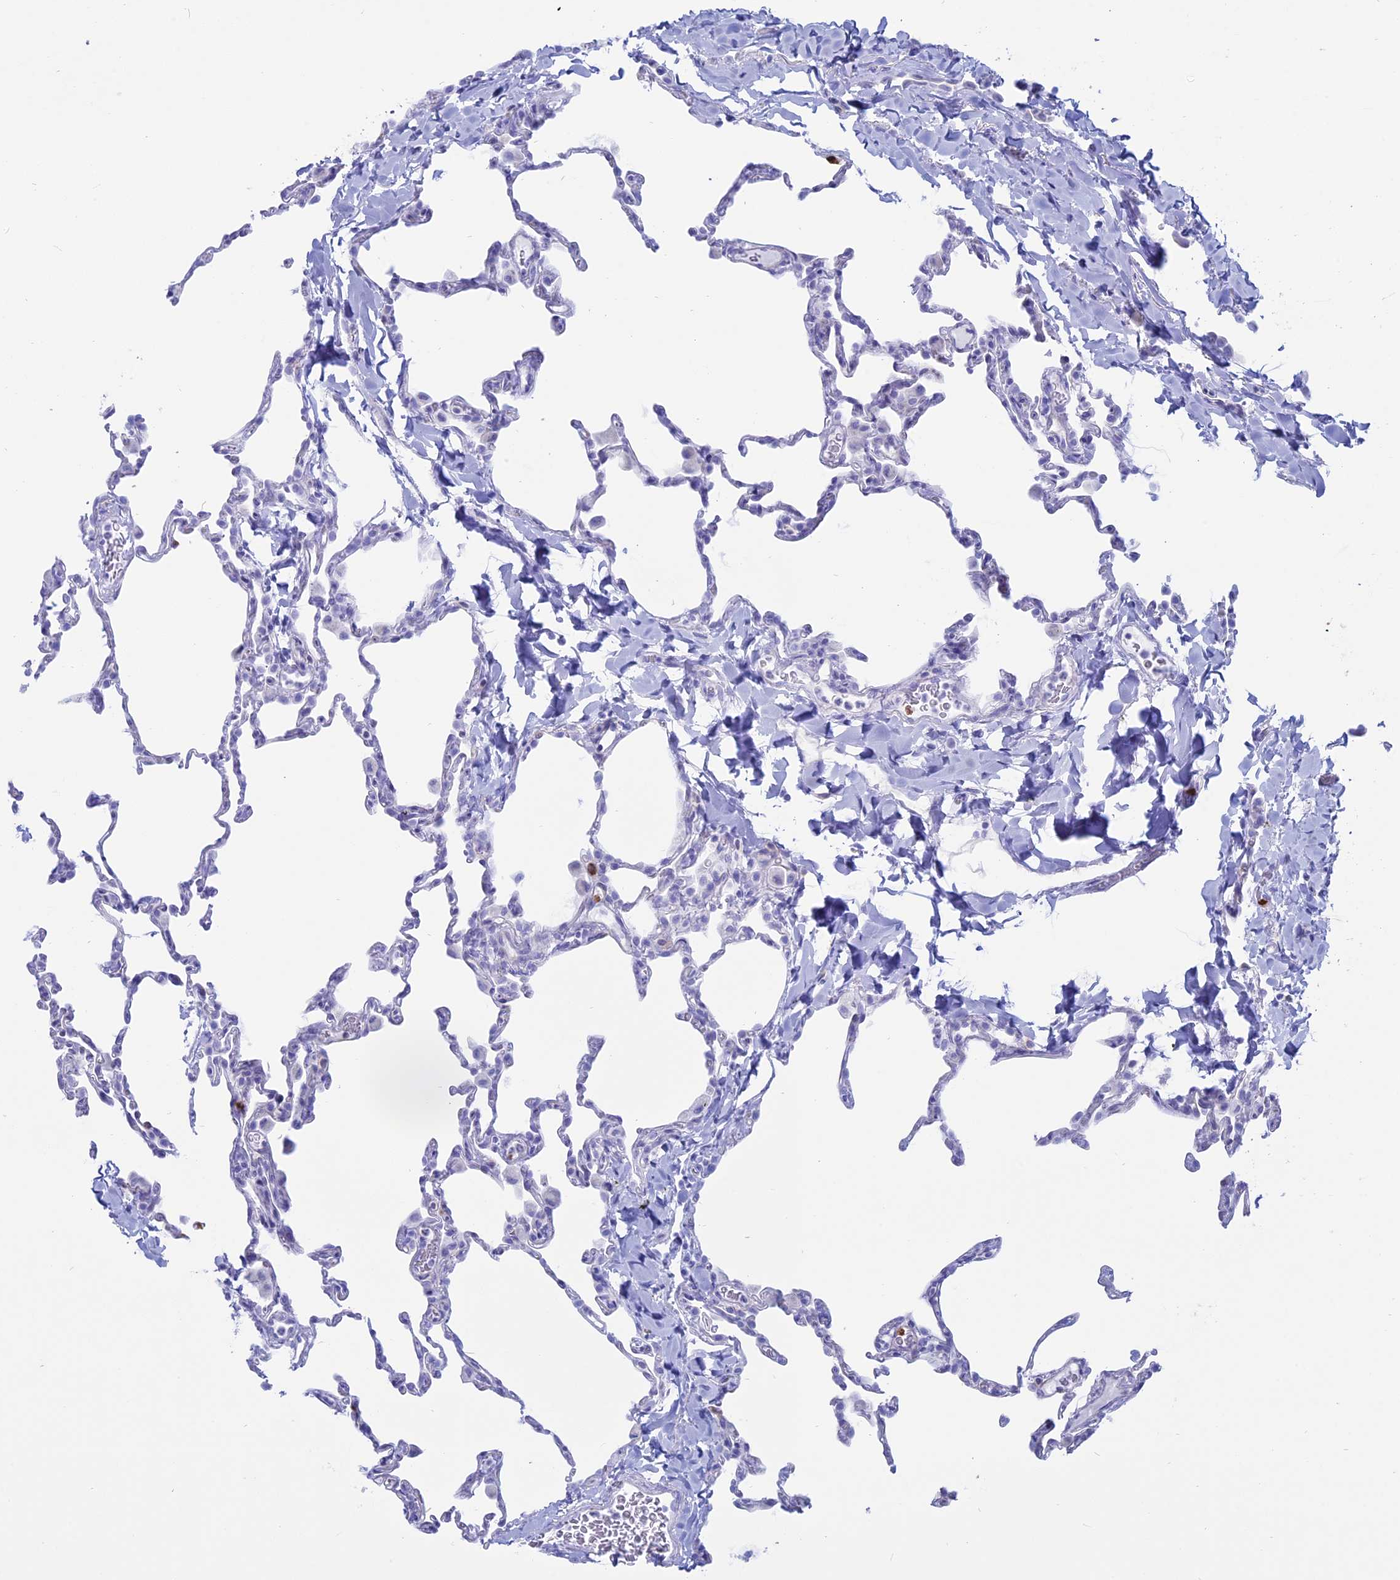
{"staining": {"intensity": "negative", "quantity": "none", "location": "none"}, "tissue": "lung", "cell_type": "Alveolar cells", "image_type": "normal", "snomed": [{"axis": "morphology", "description": "Normal tissue, NOS"}, {"axis": "topography", "description": "Lung"}], "caption": "This micrograph is of unremarkable lung stained with immunohistochemistry (IHC) to label a protein in brown with the nuclei are counter-stained blue. There is no positivity in alveolar cells.", "gene": "OR2AE1", "patient": {"sex": "male", "age": 20}}